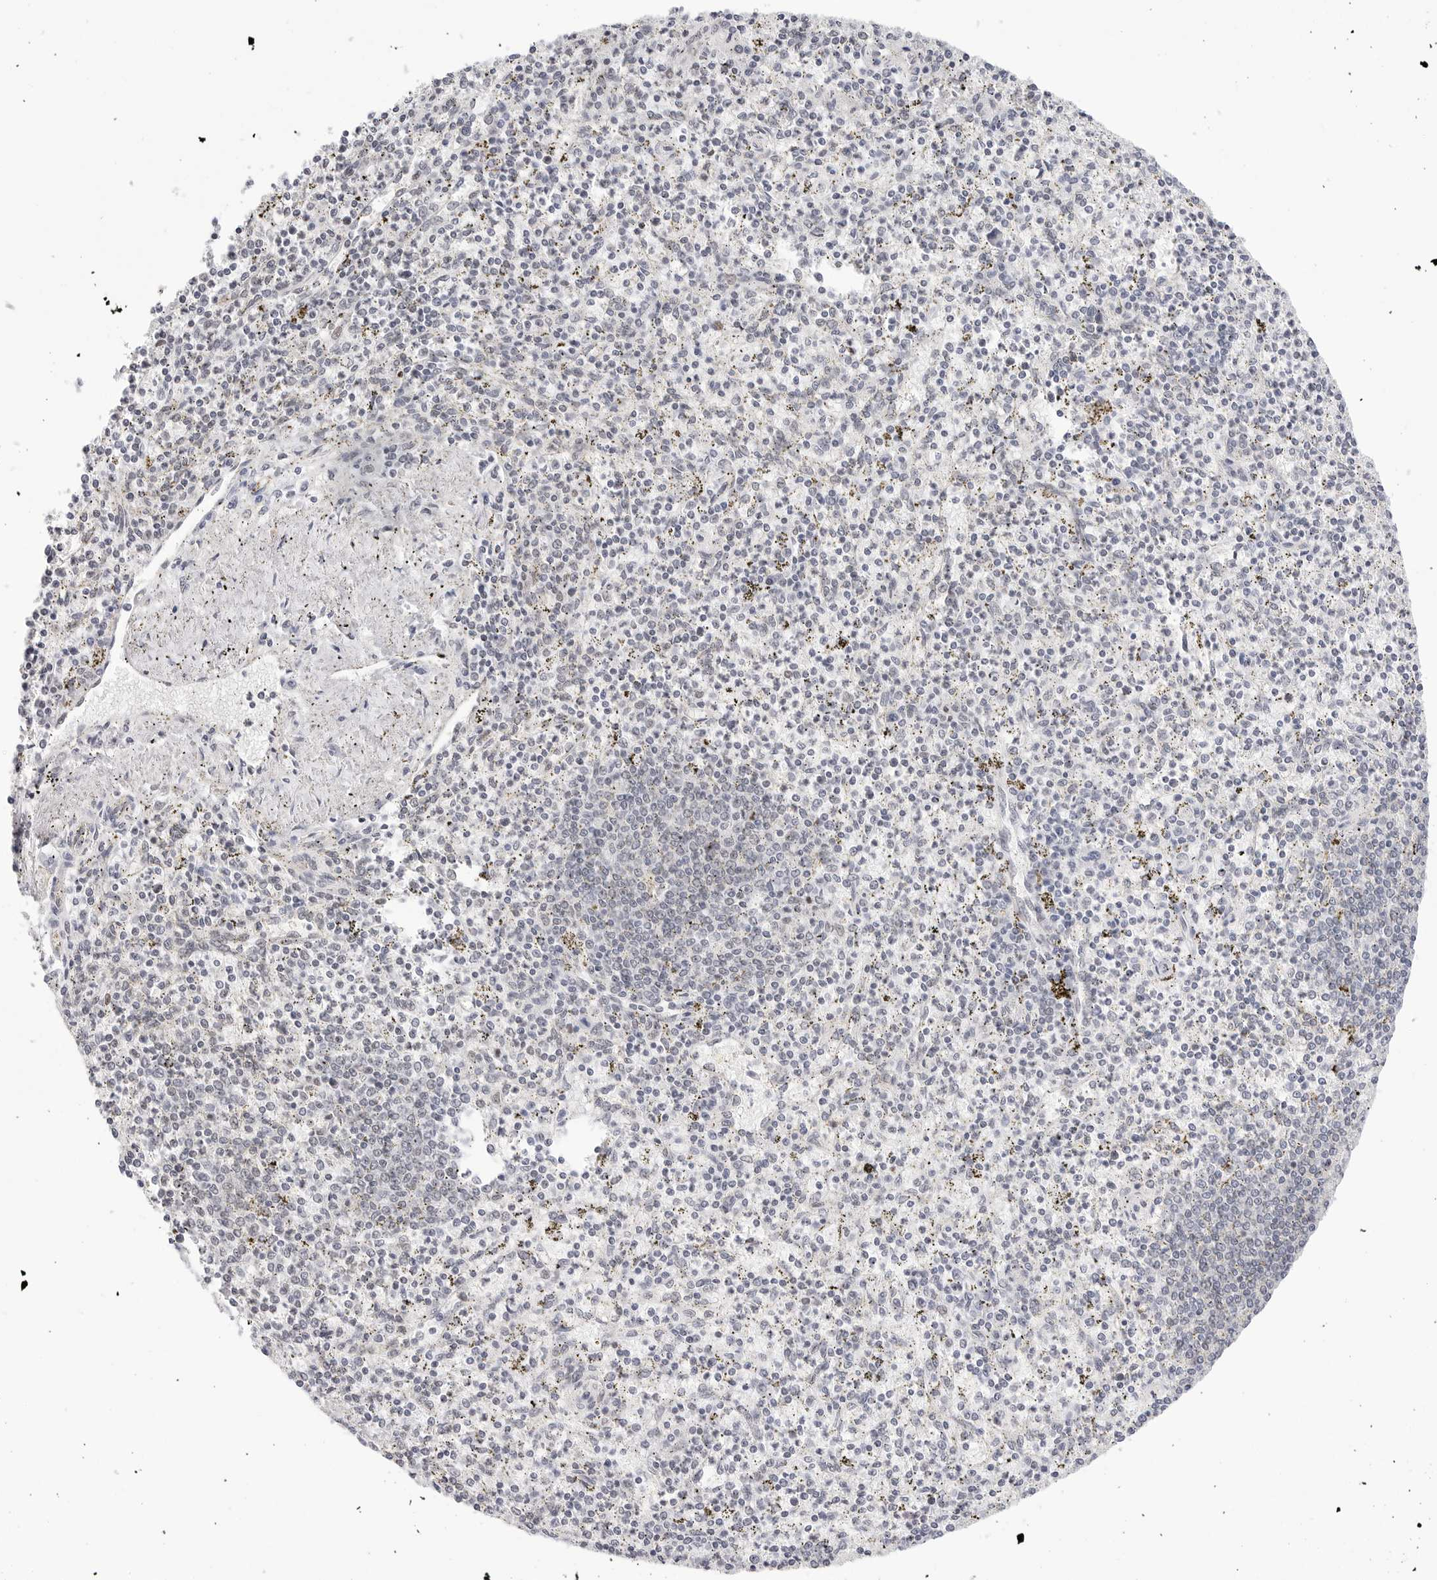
{"staining": {"intensity": "negative", "quantity": "none", "location": "none"}, "tissue": "spleen", "cell_type": "Cells in red pulp", "image_type": "normal", "snomed": [{"axis": "morphology", "description": "Normal tissue, NOS"}, {"axis": "topography", "description": "Spleen"}], "caption": "High power microscopy micrograph of an IHC photomicrograph of normal spleen, revealing no significant positivity in cells in red pulp. (Brightfield microscopy of DAB (3,3'-diaminobenzidine) IHC at high magnification).", "gene": "C1orf162", "patient": {"sex": "male", "age": 72}}